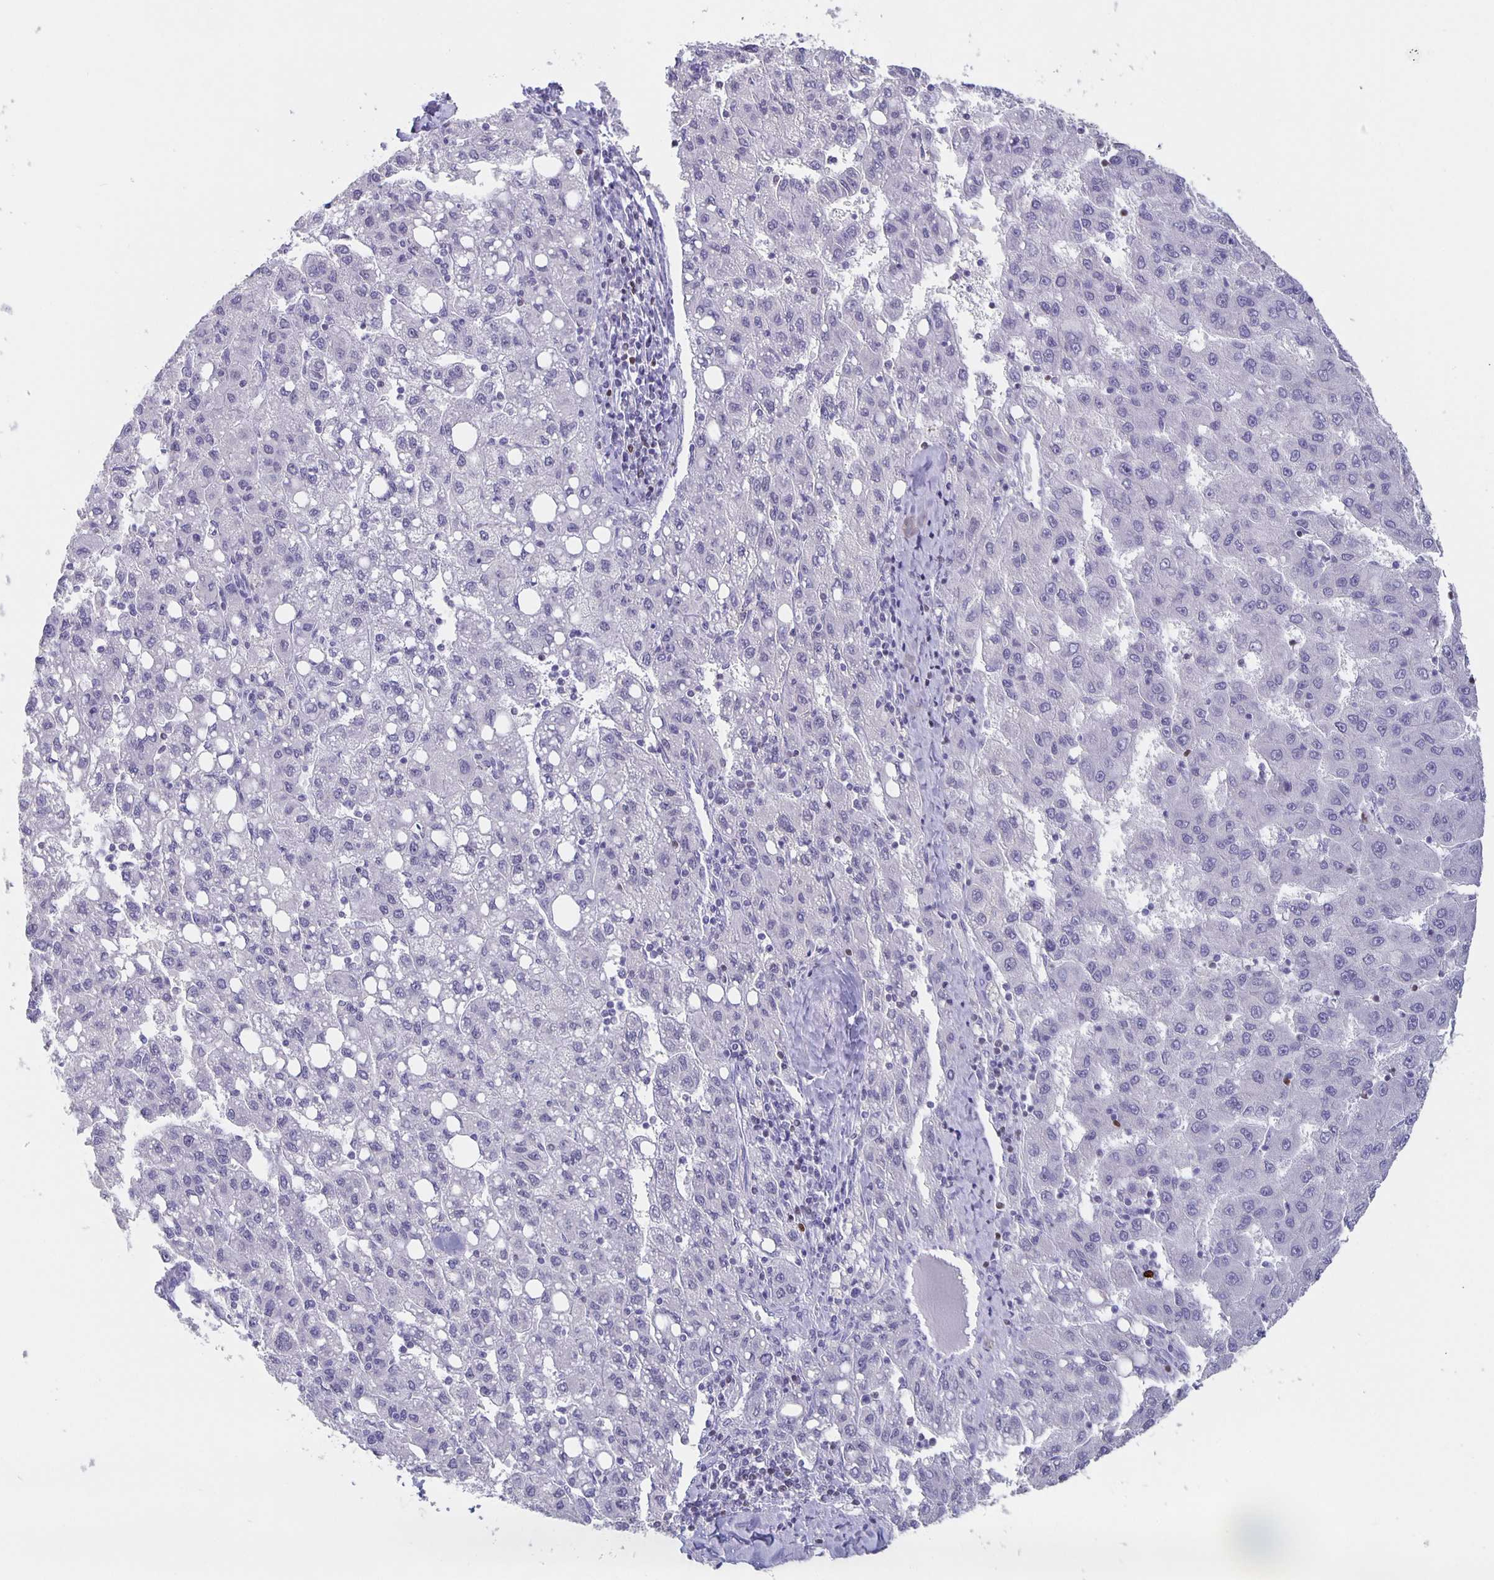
{"staining": {"intensity": "negative", "quantity": "none", "location": "none"}, "tissue": "liver cancer", "cell_type": "Tumor cells", "image_type": "cancer", "snomed": [{"axis": "morphology", "description": "Carcinoma, Hepatocellular, NOS"}, {"axis": "topography", "description": "Liver"}], "caption": "Liver hepatocellular carcinoma stained for a protein using IHC displays no expression tumor cells.", "gene": "SATB2", "patient": {"sex": "female", "age": 82}}